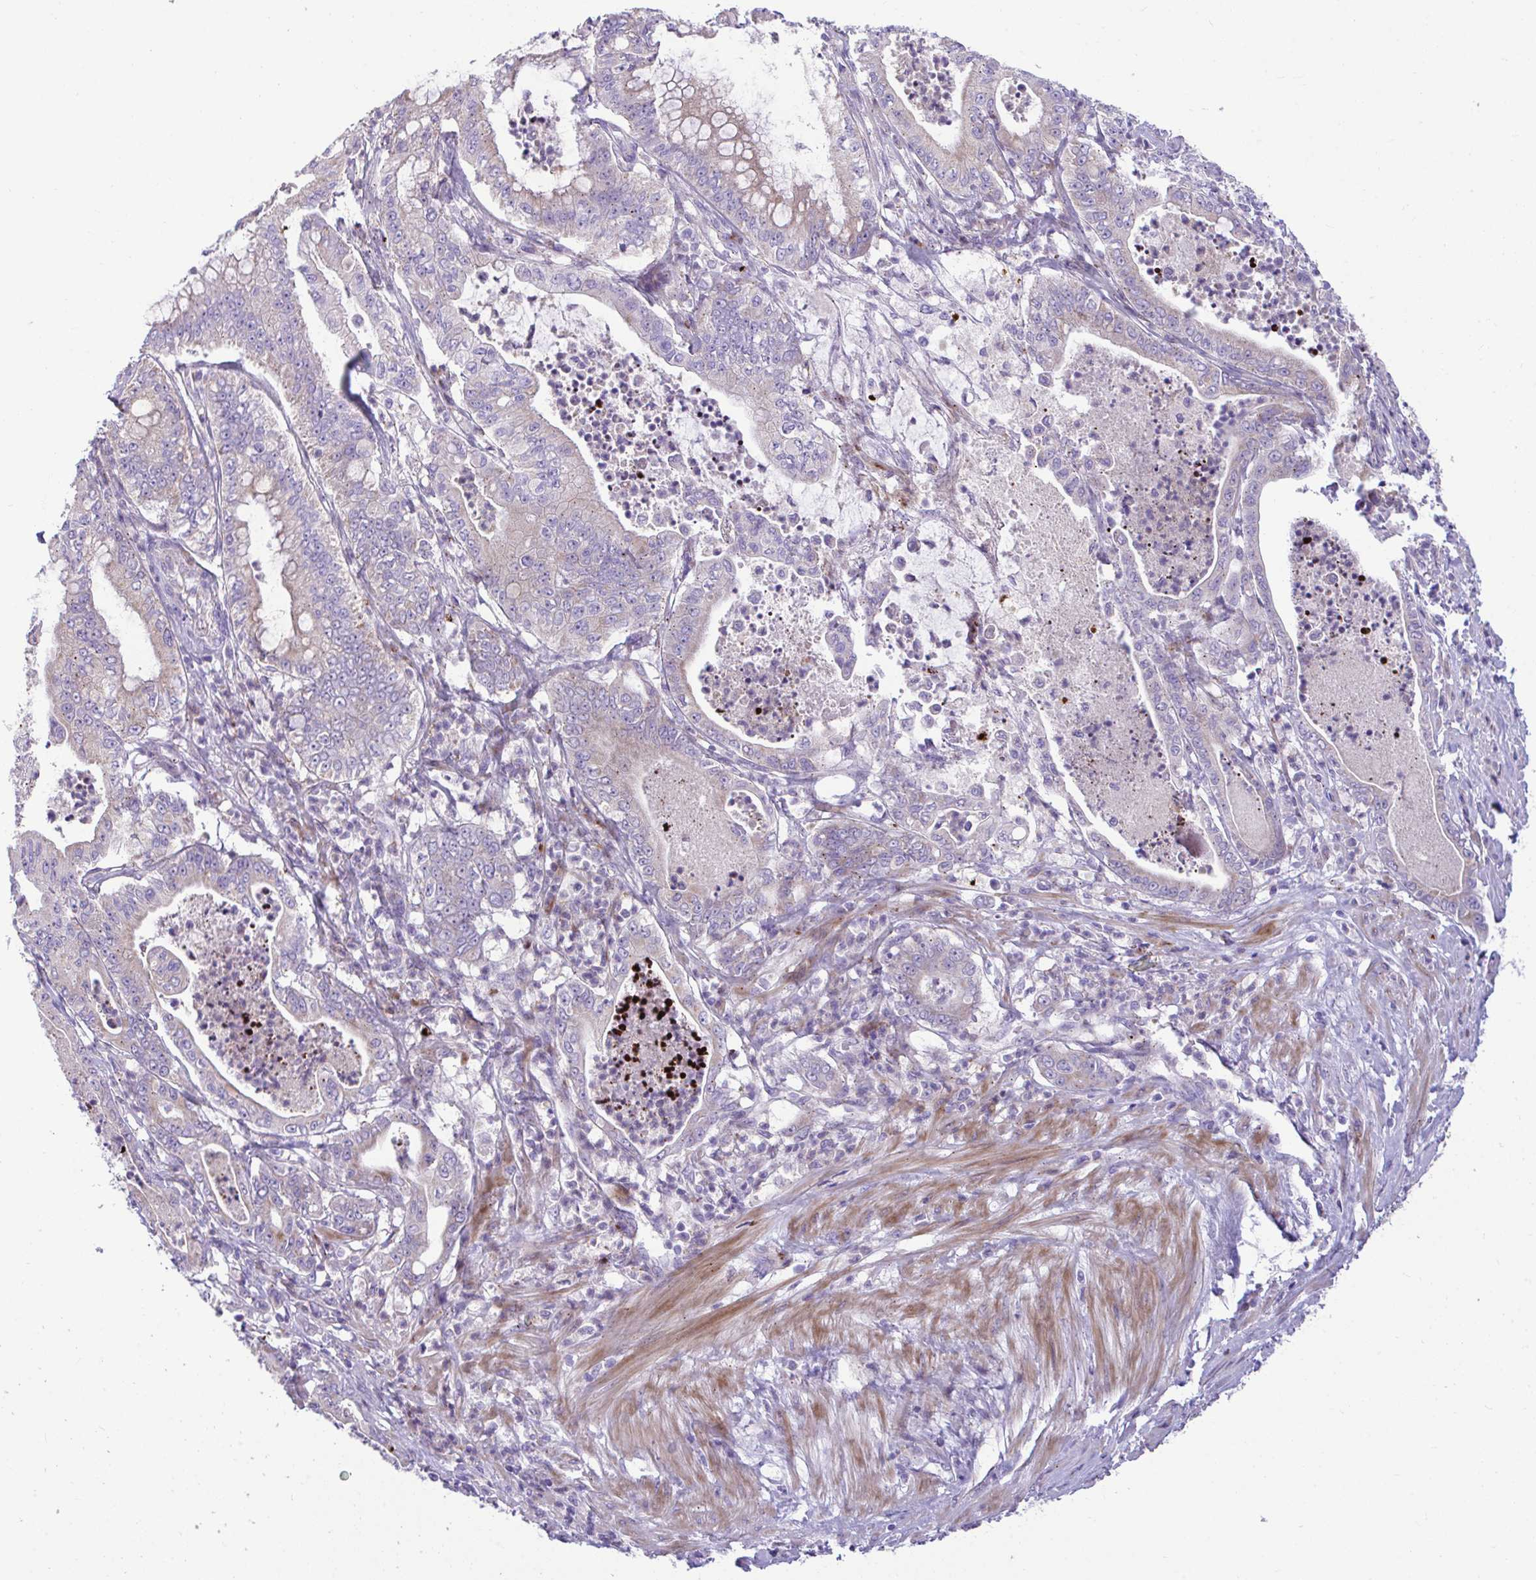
{"staining": {"intensity": "weak", "quantity": "25%-75%", "location": "cytoplasmic/membranous"}, "tissue": "pancreatic cancer", "cell_type": "Tumor cells", "image_type": "cancer", "snomed": [{"axis": "morphology", "description": "Adenocarcinoma, NOS"}, {"axis": "topography", "description": "Pancreas"}], "caption": "Human pancreatic cancer (adenocarcinoma) stained for a protein (brown) exhibits weak cytoplasmic/membranous positive expression in about 25%-75% of tumor cells.", "gene": "MRPS16", "patient": {"sex": "male", "age": 71}}